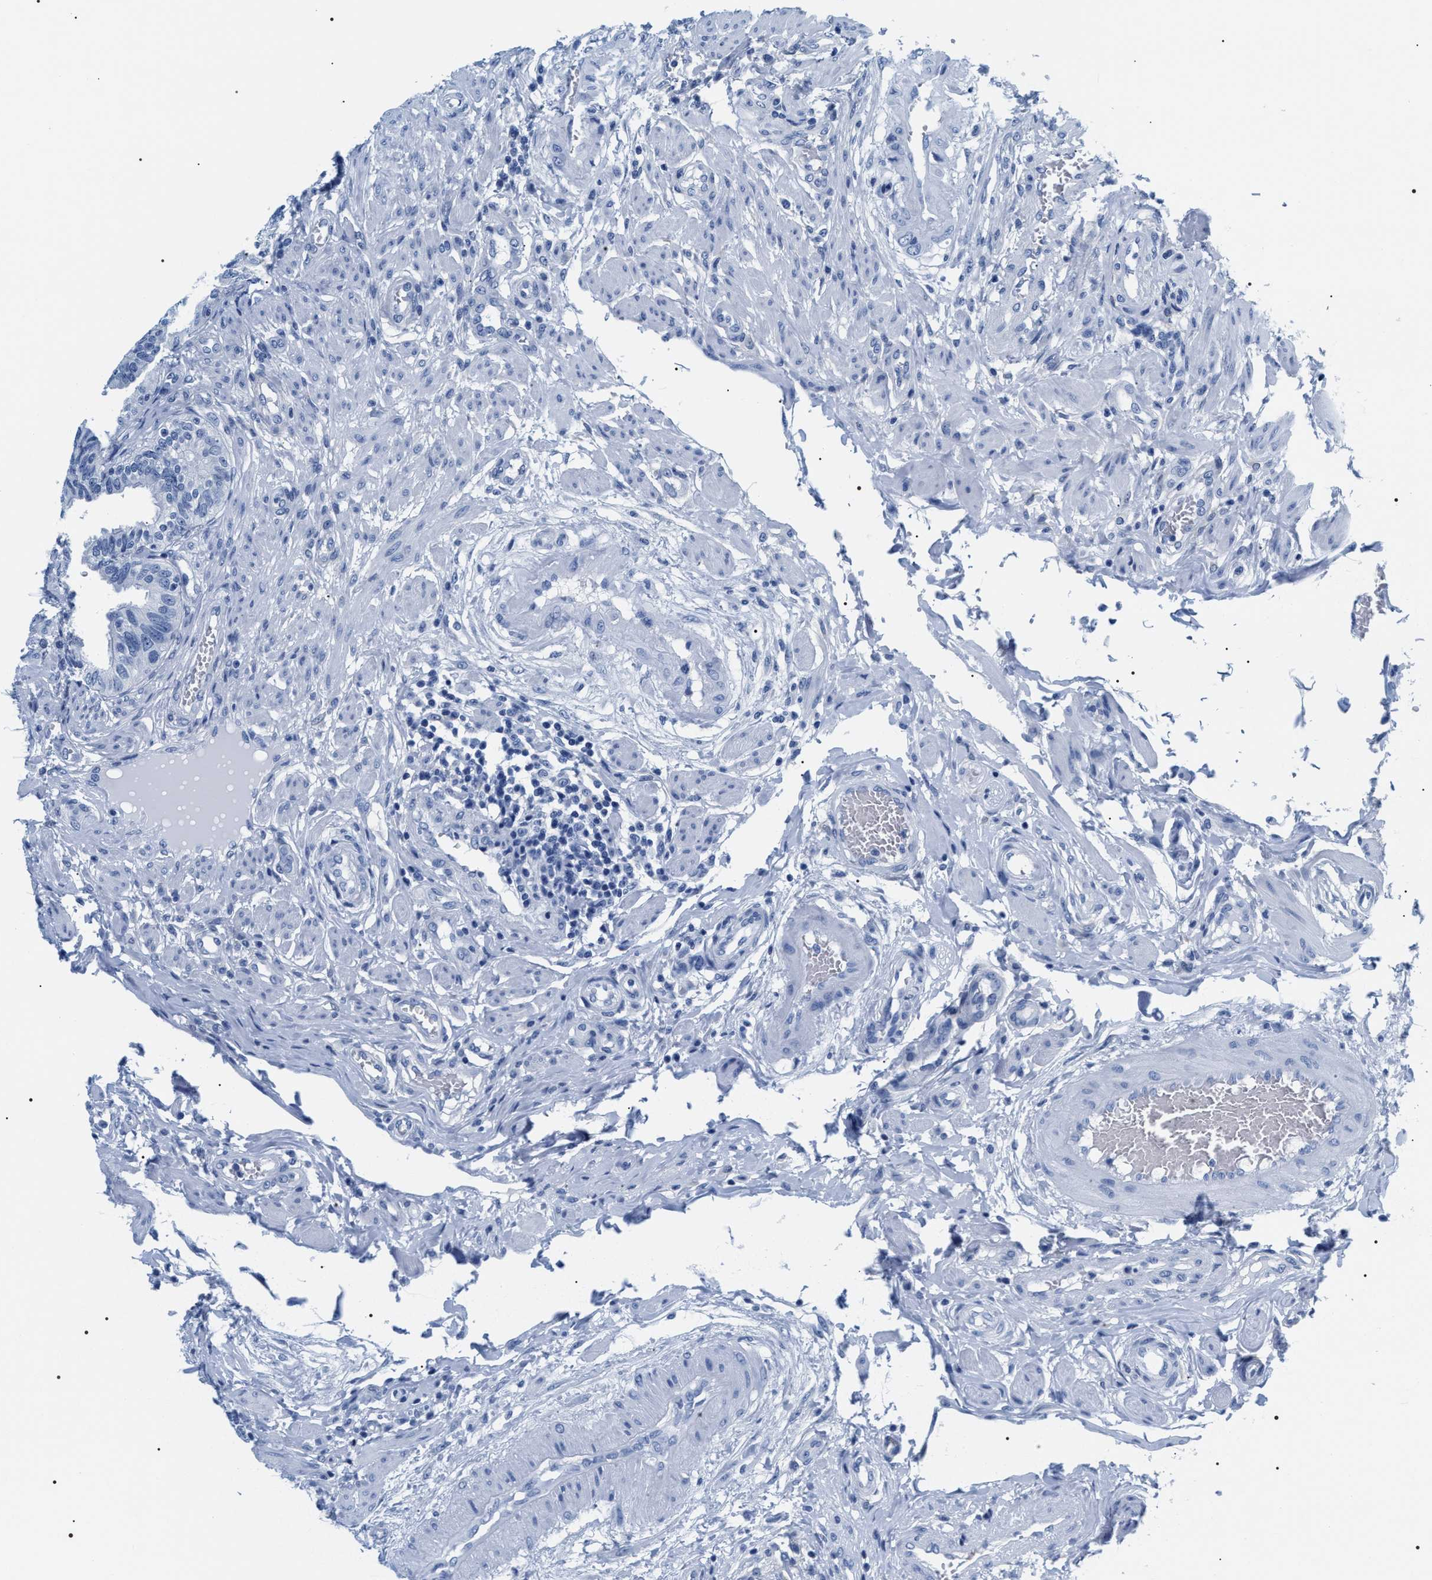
{"staining": {"intensity": "negative", "quantity": "none", "location": "none"}, "tissue": "fallopian tube", "cell_type": "Glandular cells", "image_type": "normal", "snomed": [{"axis": "morphology", "description": "Normal tissue, NOS"}, {"axis": "topography", "description": "Fallopian tube"}, {"axis": "topography", "description": "Placenta"}], "caption": "This micrograph is of unremarkable fallopian tube stained with IHC to label a protein in brown with the nuclei are counter-stained blue. There is no expression in glandular cells. The staining is performed using DAB (3,3'-diaminobenzidine) brown chromogen with nuclei counter-stained in using hematoxylin.", "gene": "ADH4", "patient": {"sex": "female", "age": 34}}